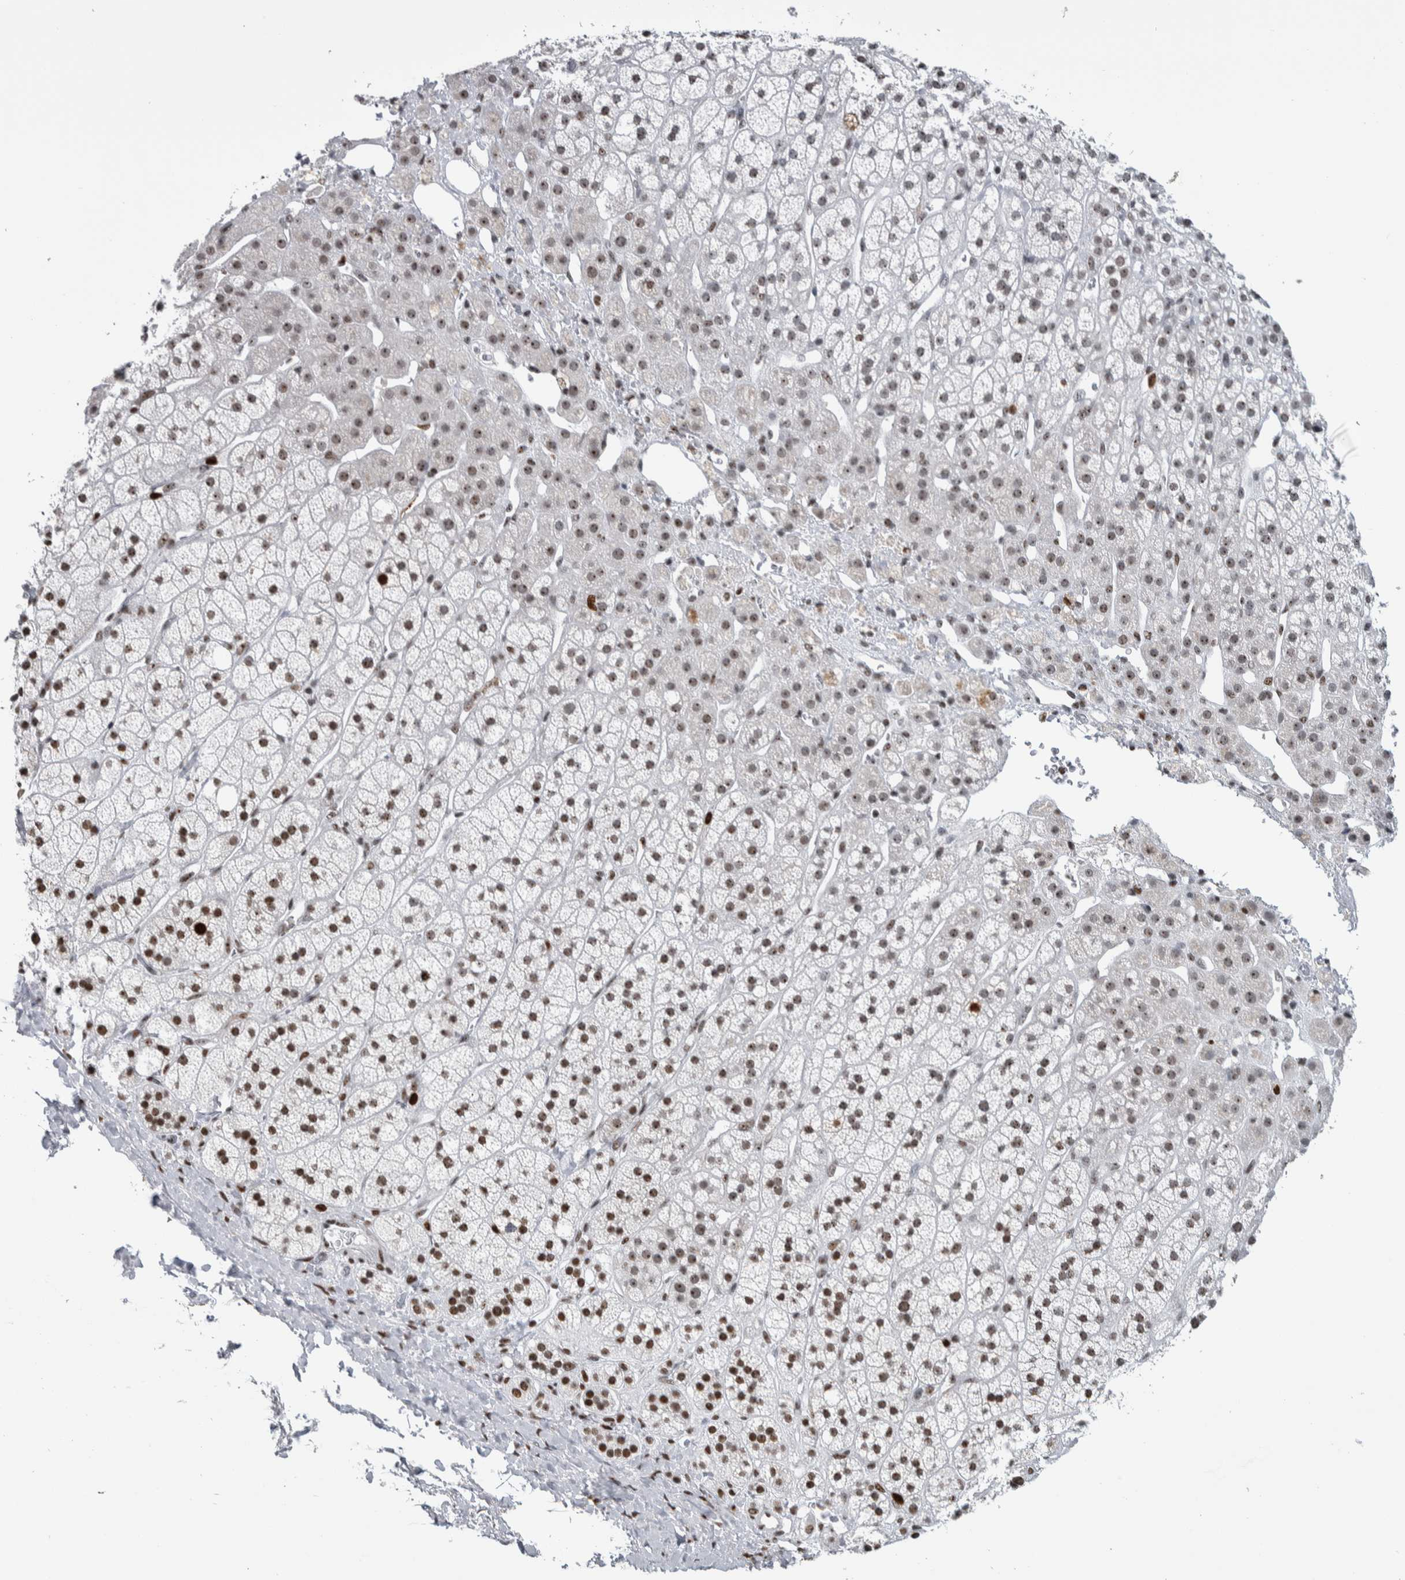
{"staining": {"intensity": "moderate", "quantity": "25%-75%", "location": "nuclear"}, "tissue": "adrenal gland", "cell_type": "Glandular cells", "image_type": "normal", "snomed": [{"axis": "morphology", "description": "Normal tissue, NOS"}, {"axis": "topography", "description": "Adrenal gland"}], "caption": "Adrenal gland stained for a protein (brown) shows moderate nuclear positive staining in about 25%-75% of glandular cells.", "gene": "TOP2B", "patient": {"sex": "male", "age": 56}}